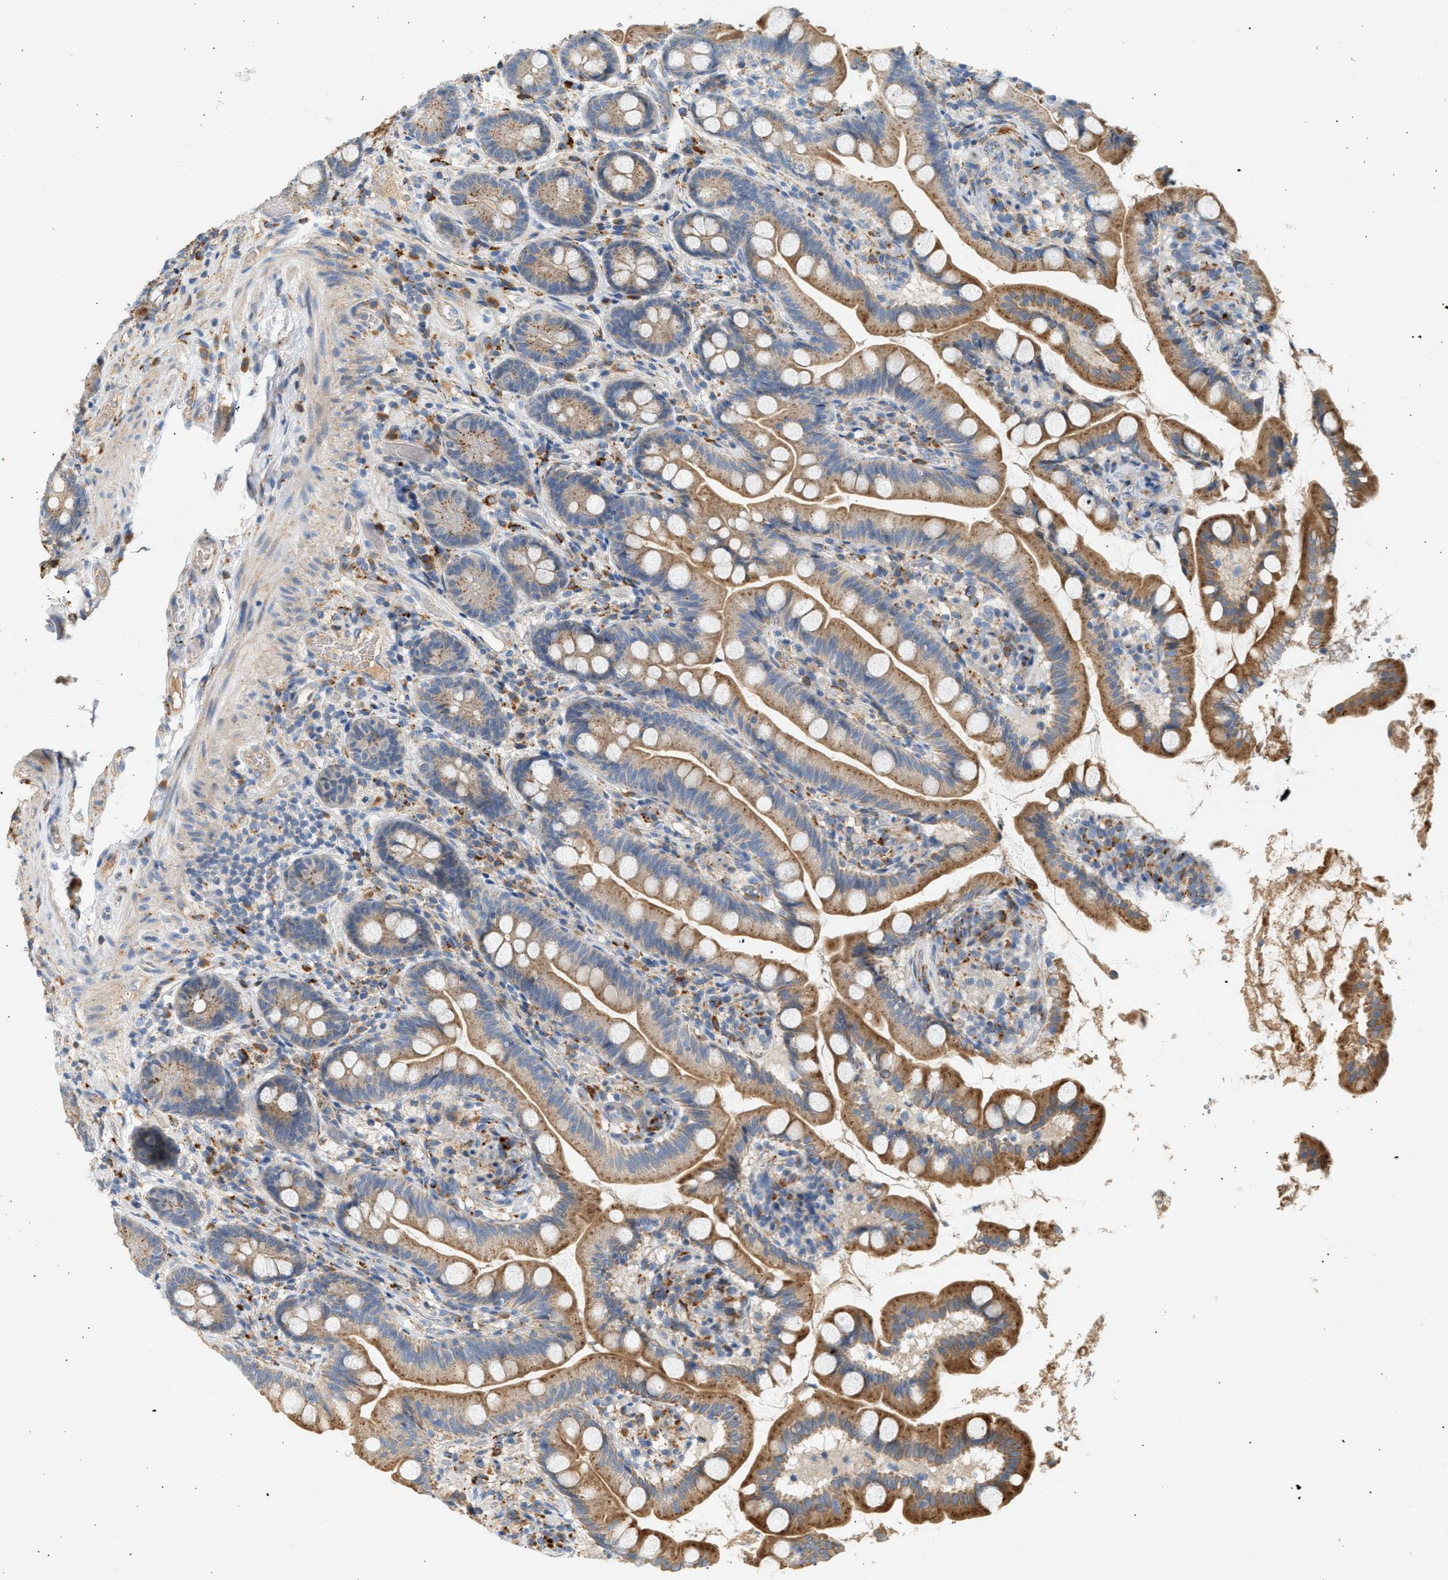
{"staining": {"intensity": "strong", "quantity": ">75%", "location": "cytoplasmic/membranous"}, "tissue": "small intestine", "cell_type": "Glandular cells", "image_type": "normal", "snomed": [{"axis": "morphology", "description": "Normal tissue, NOS"}, {"axis": "topography", "description": "Small intestine"}], "caption": "Strong cytoplasmic/membranous positivity is identified in approximately >75% of glandular cells in benign small intestine.", "gene": "ENTHD1", "patient": {"sex": "female", "age": 56}}